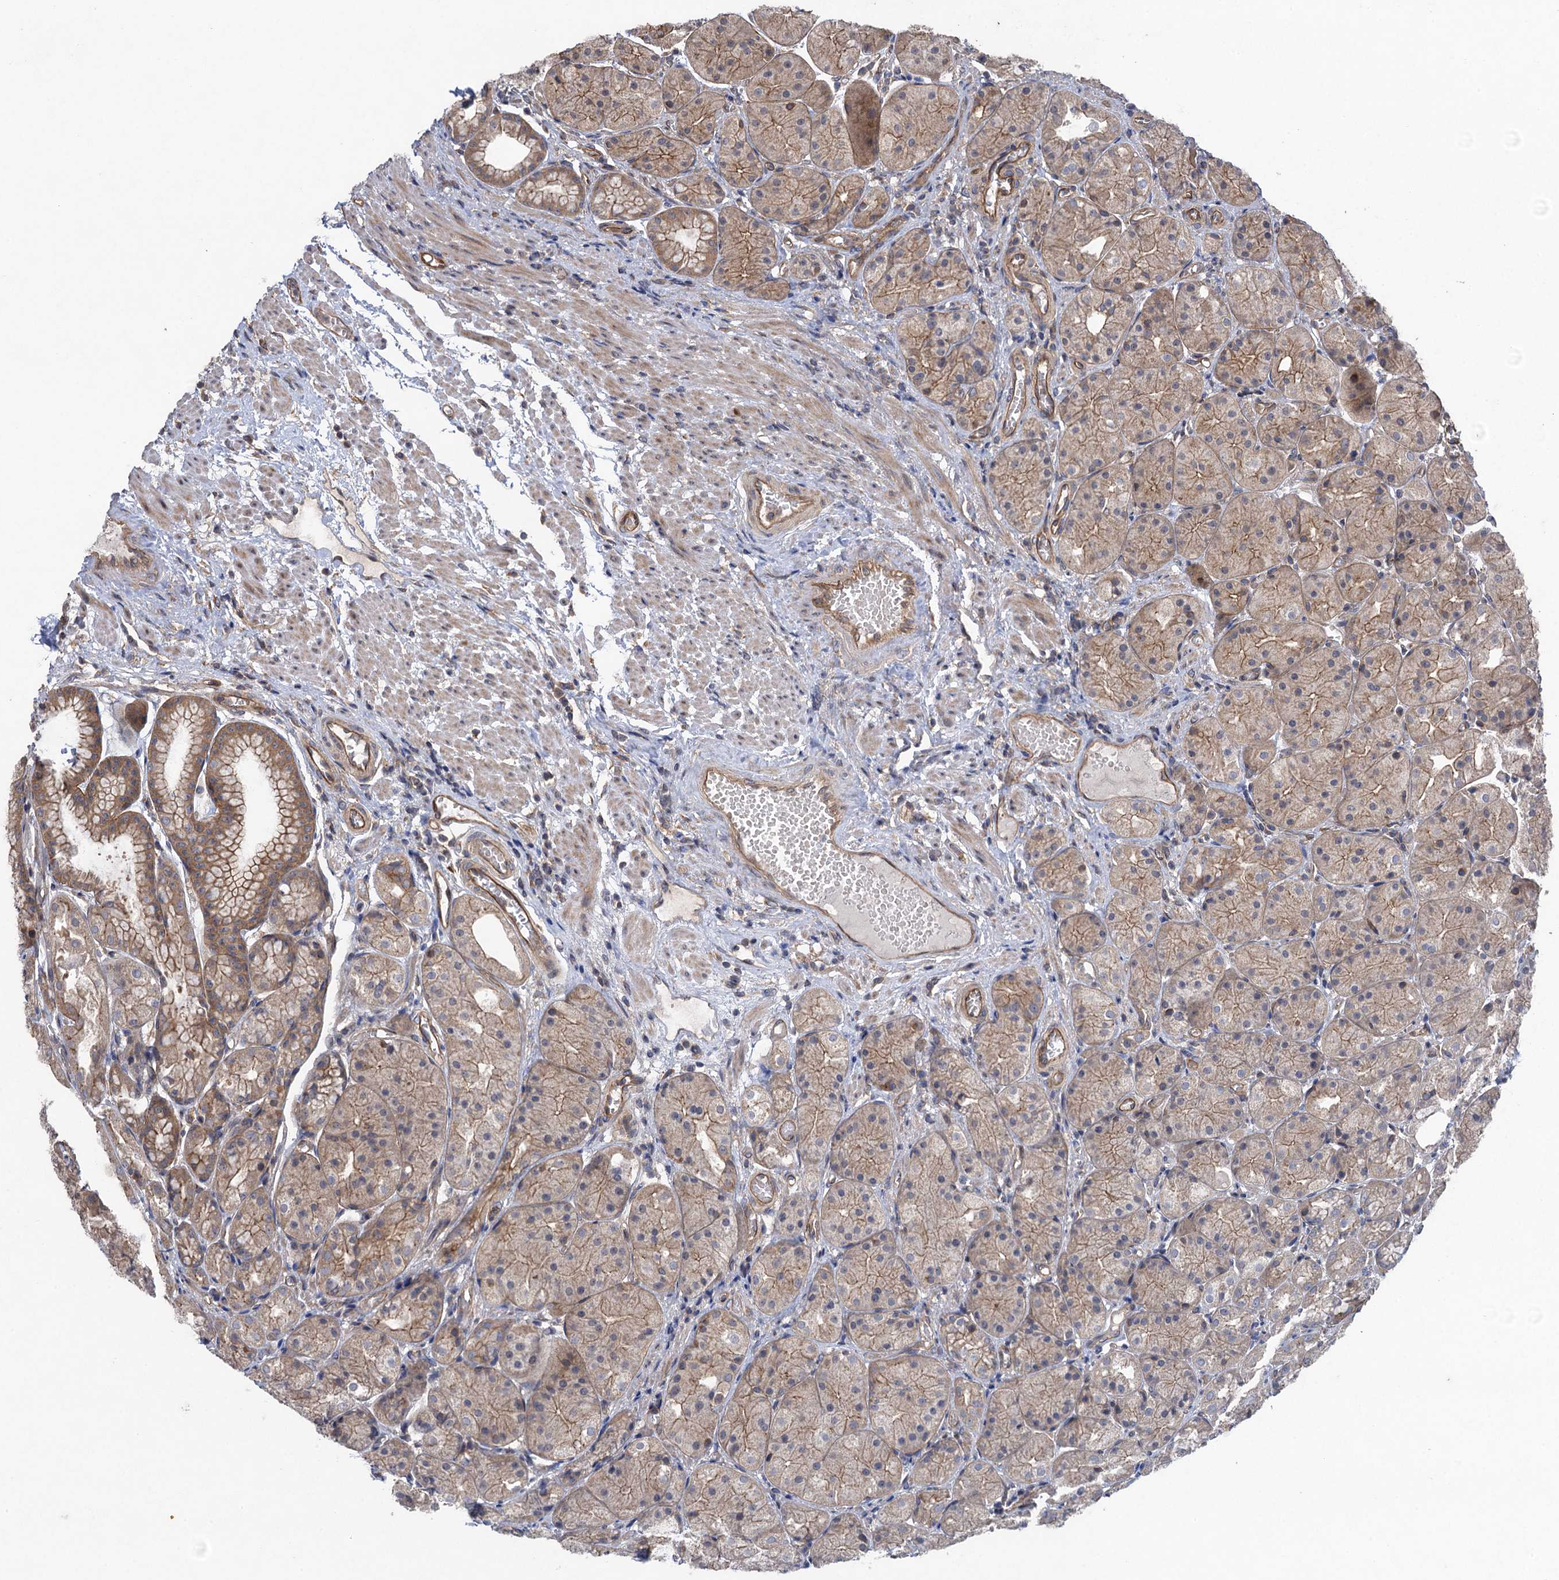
{"staining": {"intensity": "moderate", "quantity": "25%-75%", "location": "cytoplasmic/membranous"}, "tissue": "stomach", "cell_type": "Glandular cells", "image_type": "normal", "snomed": [{"axis": "morphology", "description": "Normal tissue, NOS"}, {"axis": "topography", "description": "Stomach, upper"}], "caption": "A high-resolution photomicrograph shows immunohistochemistry staining of normal stomach, which exhibits moderate cytoplasmic/membranous expression in about 25%-75% of glandular cells.", "gene": "HAUS1", "patient": {"sex": "male", "age": 72}}